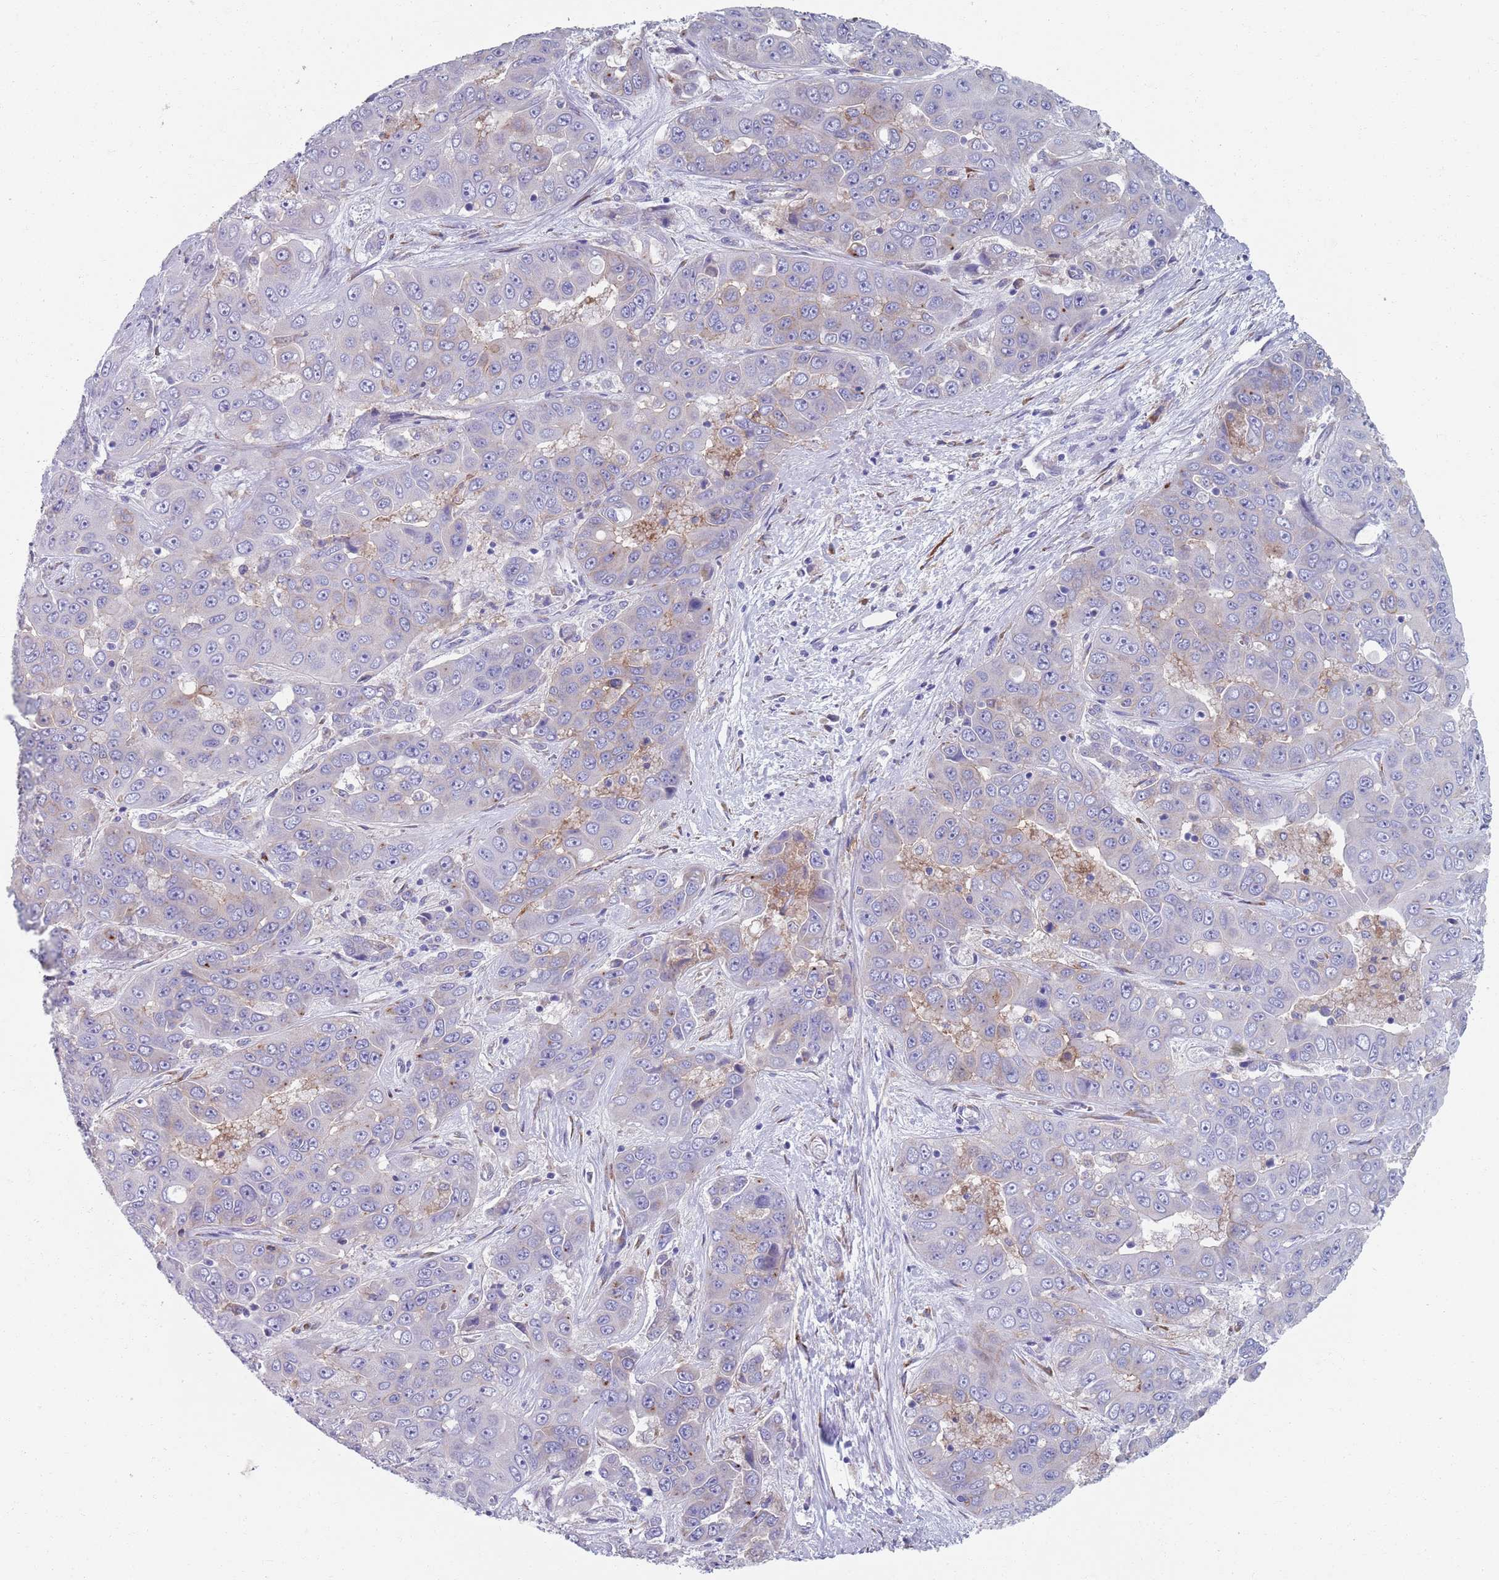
{"staining": {"intensity": "negative", "quantity": "none", "location": "none"}, "tissue": "liver cancer", "cell_type": "Tumor cells", "image_type": "cancer", "snomed": [{"axis": "morphology", "description": "Cholangiocarcinoma"}, {"axis": "topography", "description": "Liver"}], "caption": "Cholangiocarcinoma (liver) was stained to show a protein in brown. There is no significant expression in tumor cells.", "gene": "PLOD1", "patient": {"sex": "female", "age": 52}}